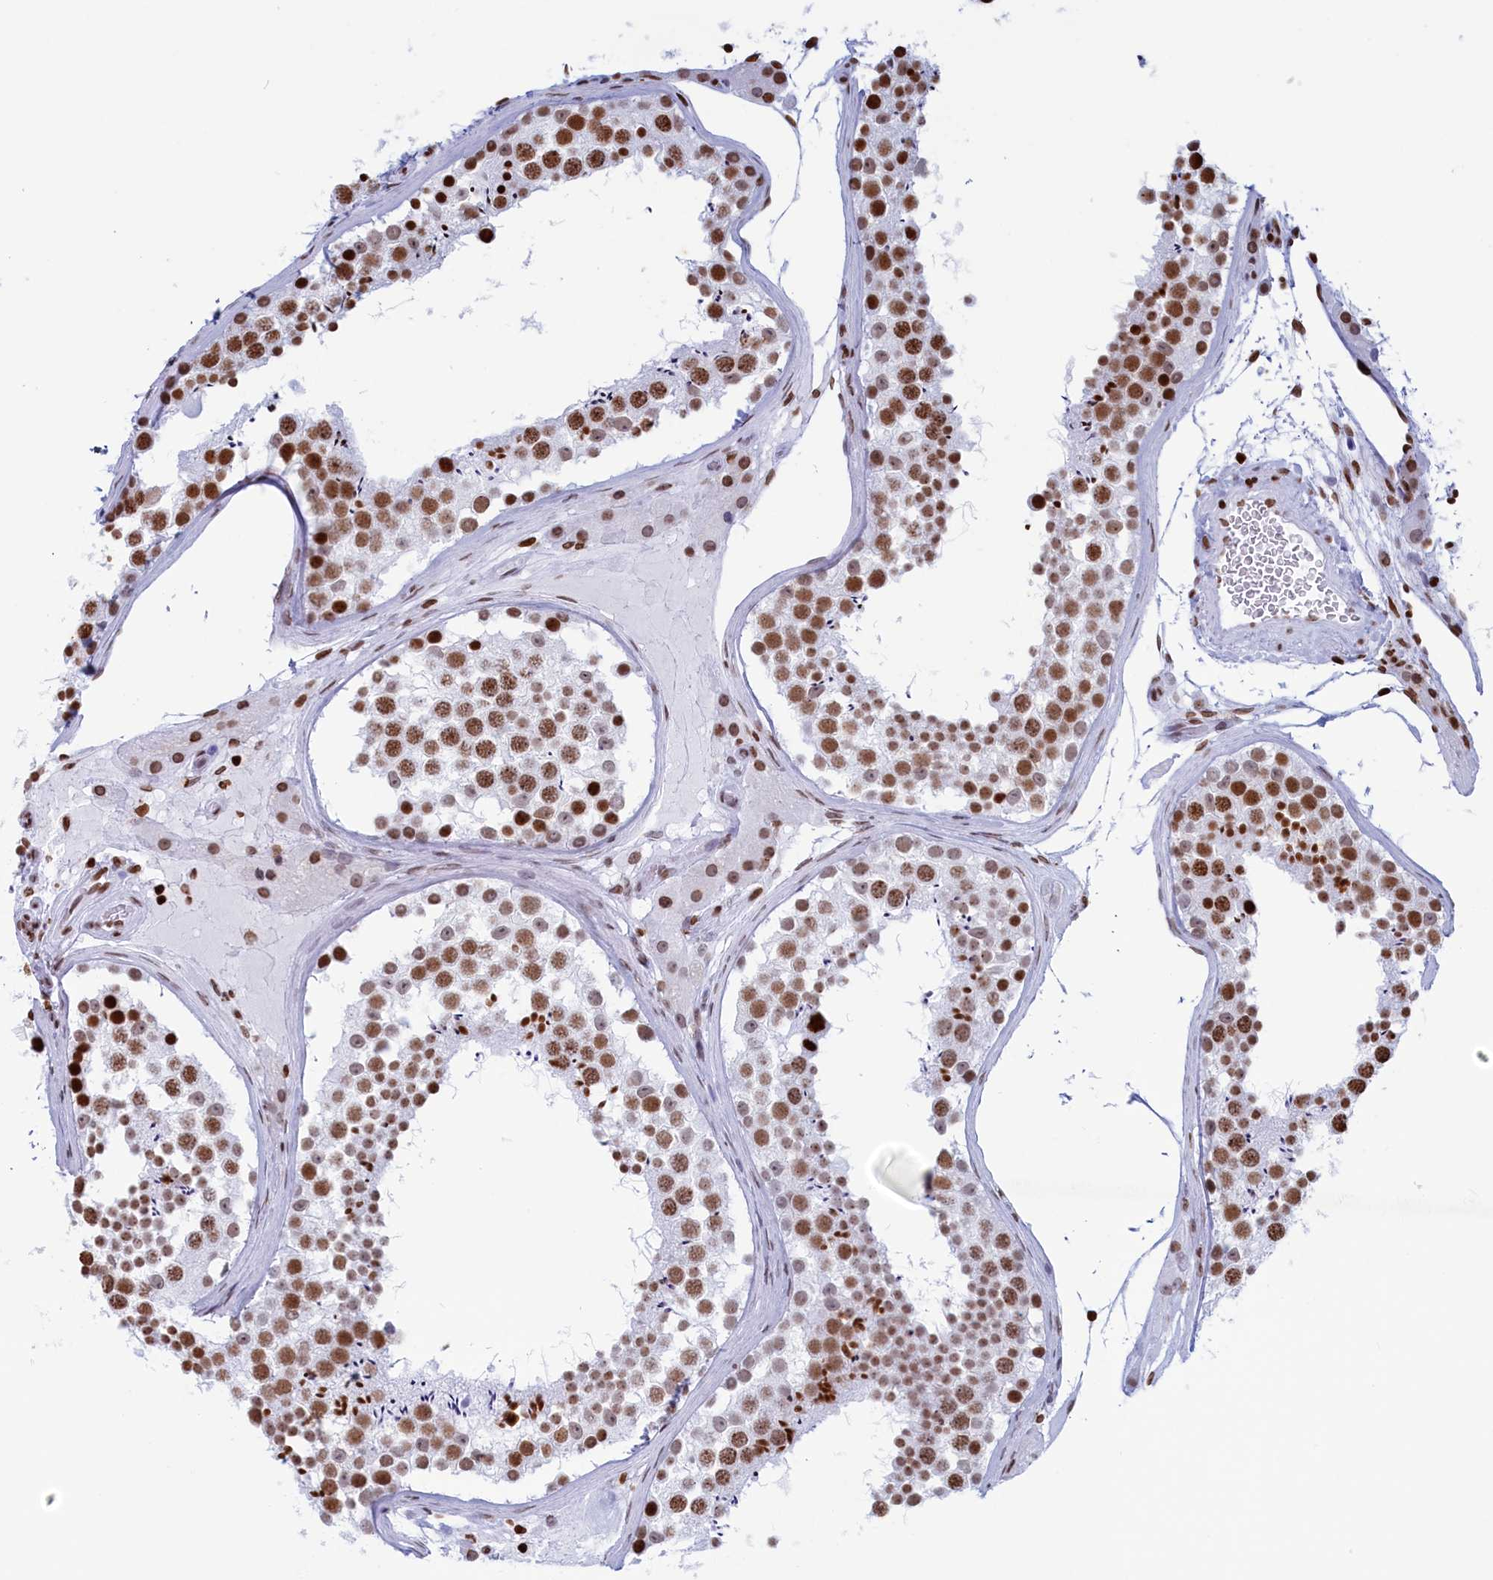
{"staining": {"intensity": "moderate", "quantity": ">75%", "location": "nuclear"}, "tissue": "testis", "cell_type": "Cells in seminiferous ducts", "image_type": "normal", "snomed": [{"axis": "morphology", "description": "Normal tissue, NOS"}, {"axis": "topography", "description": "Testis"}], "caption": "IHC histopathology image of normal human testis stained for a protein (brown), which displays medium levels of moderate nuclear staining in approximately >75% of cells in seminiferous ducts.", "gene": "APOBEC3A", "patient": {"sex": "male", "age": 46}}